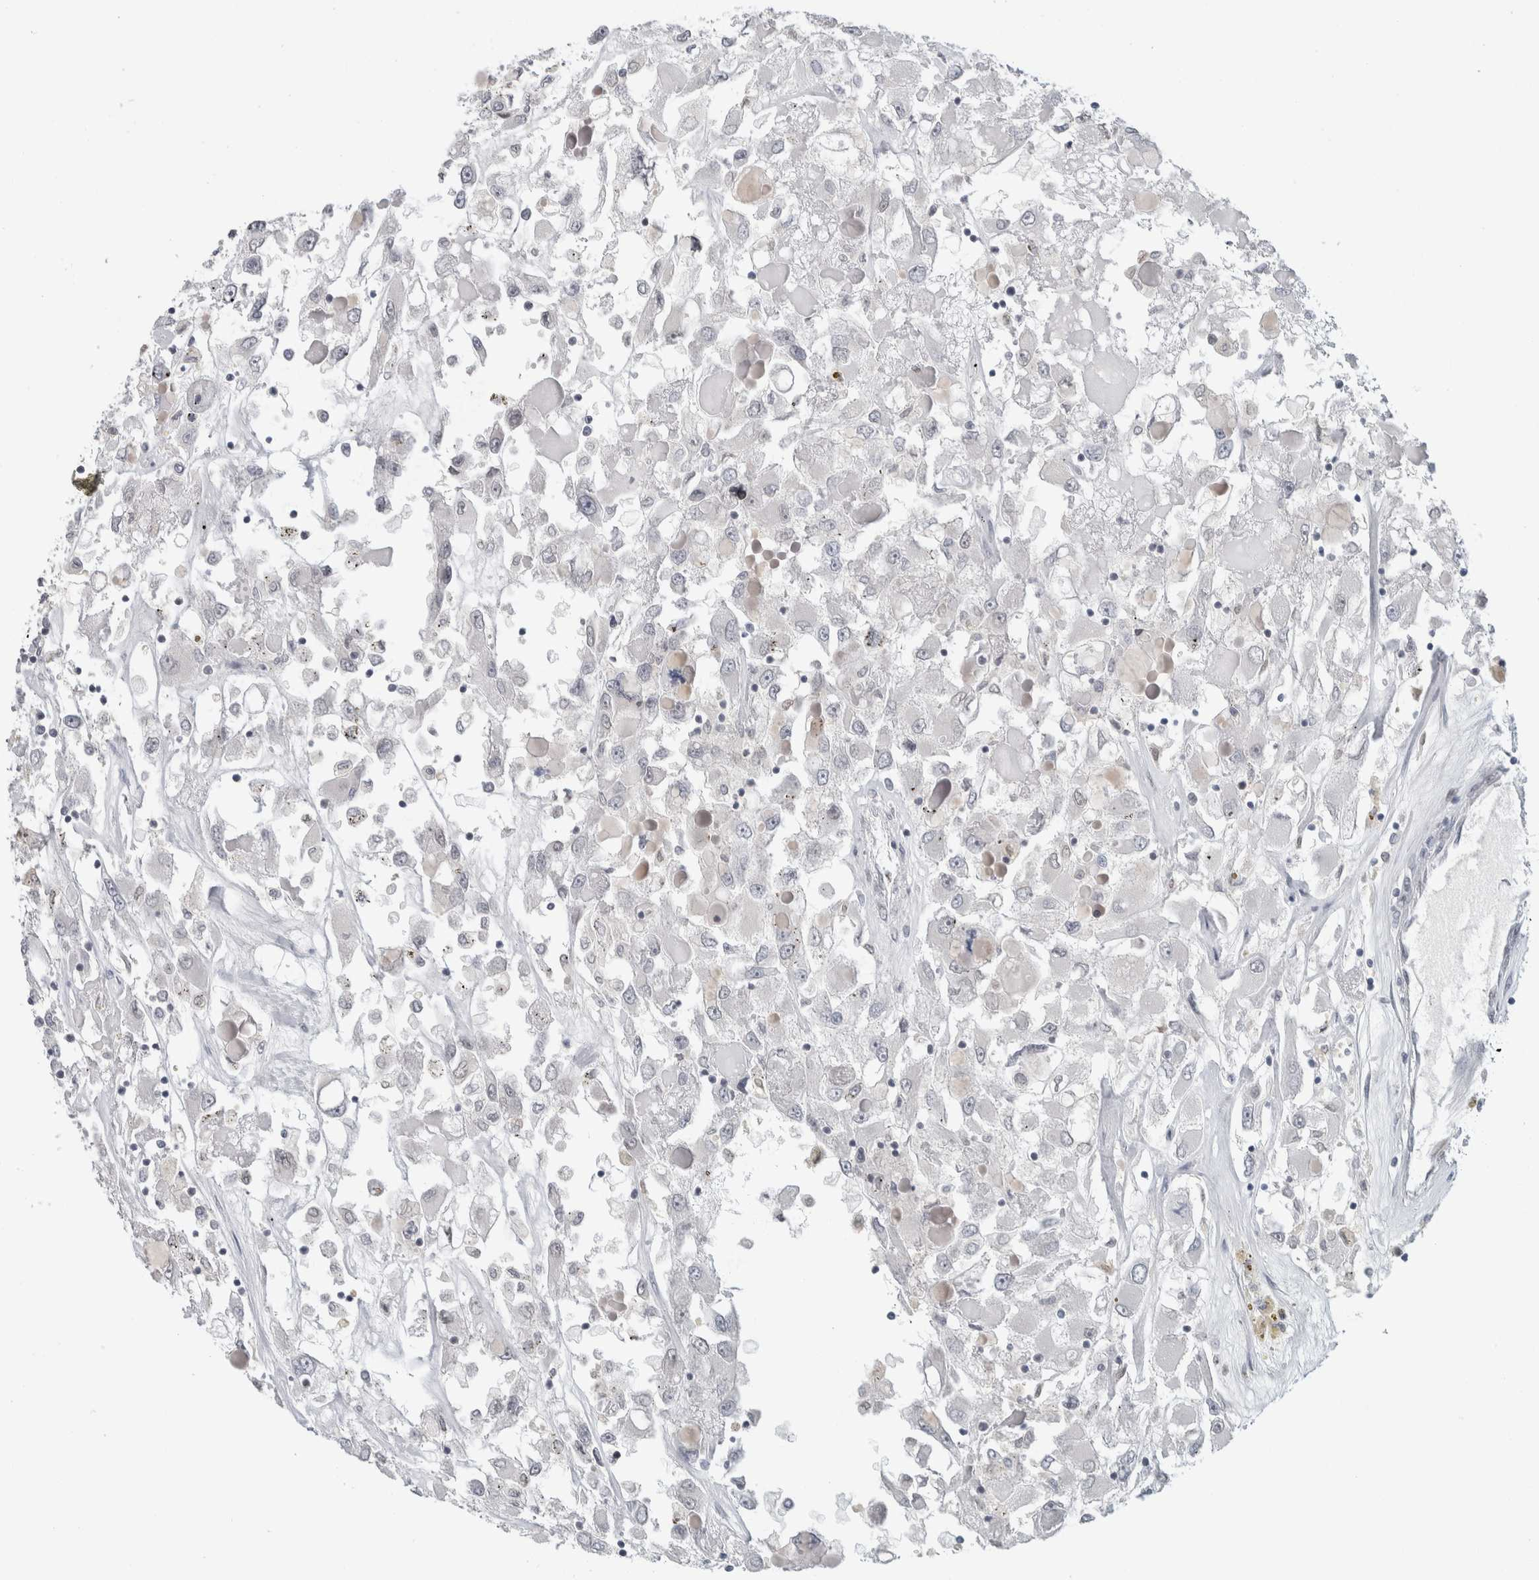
{"staining": {"intensity": "negative", "quantity": "none", "location": "none"}, "tissue": "renal cancer", "cell_type": "Tumor cells", "image_type": "cancer", "snomed": [{"axis": "morphology", "description": "Adenocarcinoma, NOS"}, {"axis": "topography", "description": "Kidney"}], "caption": "An image of human renal cancer (adenocarcinoma) is negative for staining in tumor cells.", "gene": "ZNF770", "patient": {"sex": "female", "age": 52}}